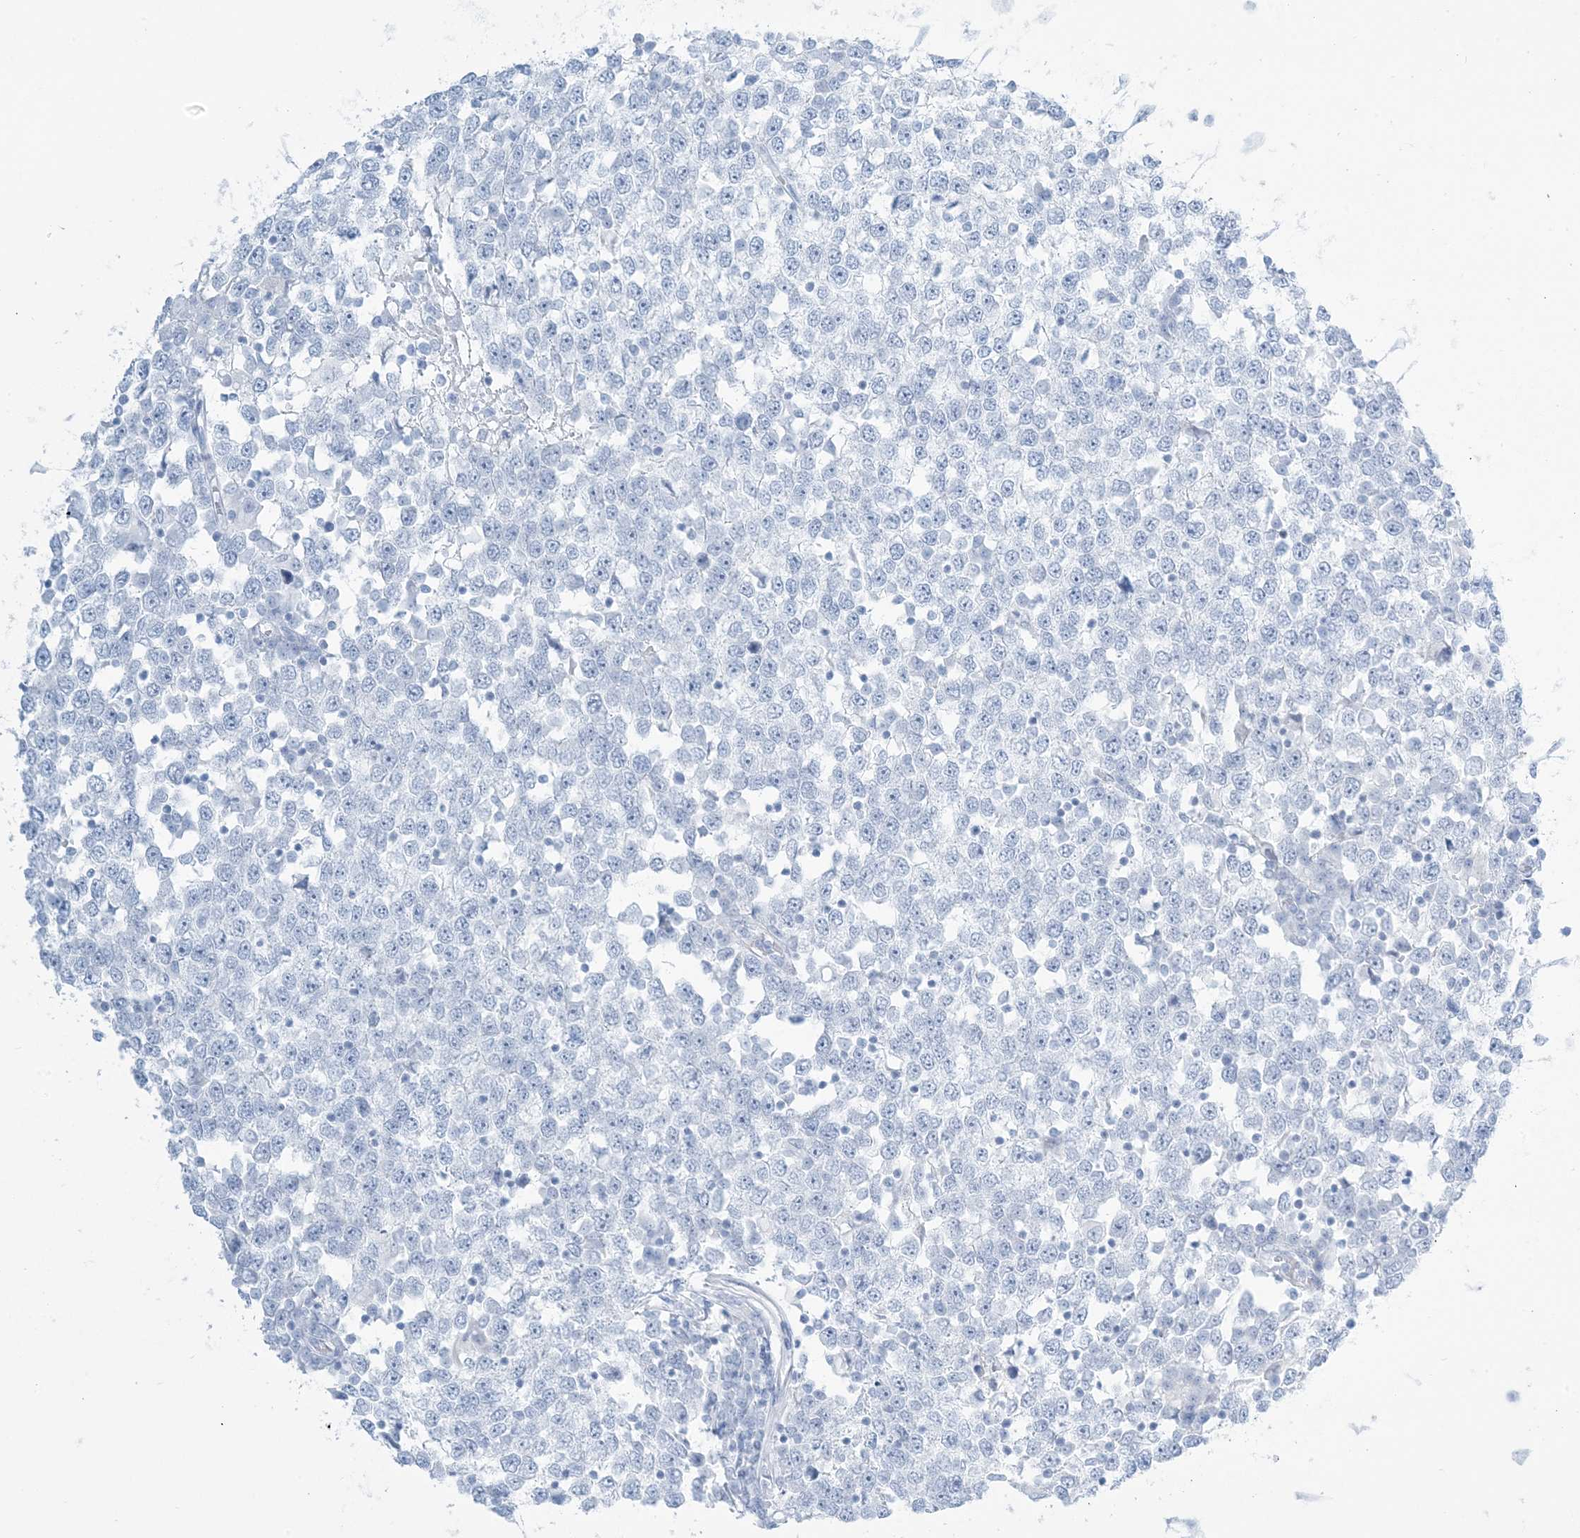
{"staining": {"intensity": "negative", "quantity": "none", "location": "none"}, "tissue": "testis cancer", "cell_type": "Tumor cells", "image_type": "cancer", "snomed": [{"axis": "morphology", "description": "Seminoma, NOS"}, {"axis": "topography", "description": "Testis"}], "caption": "Testis cancer (seminoma) stained for a protein using immunohistochemistry displays no positivity tumor cells.", "gene": "AGXT", "patient": {"sex": "male", "age": 65}}